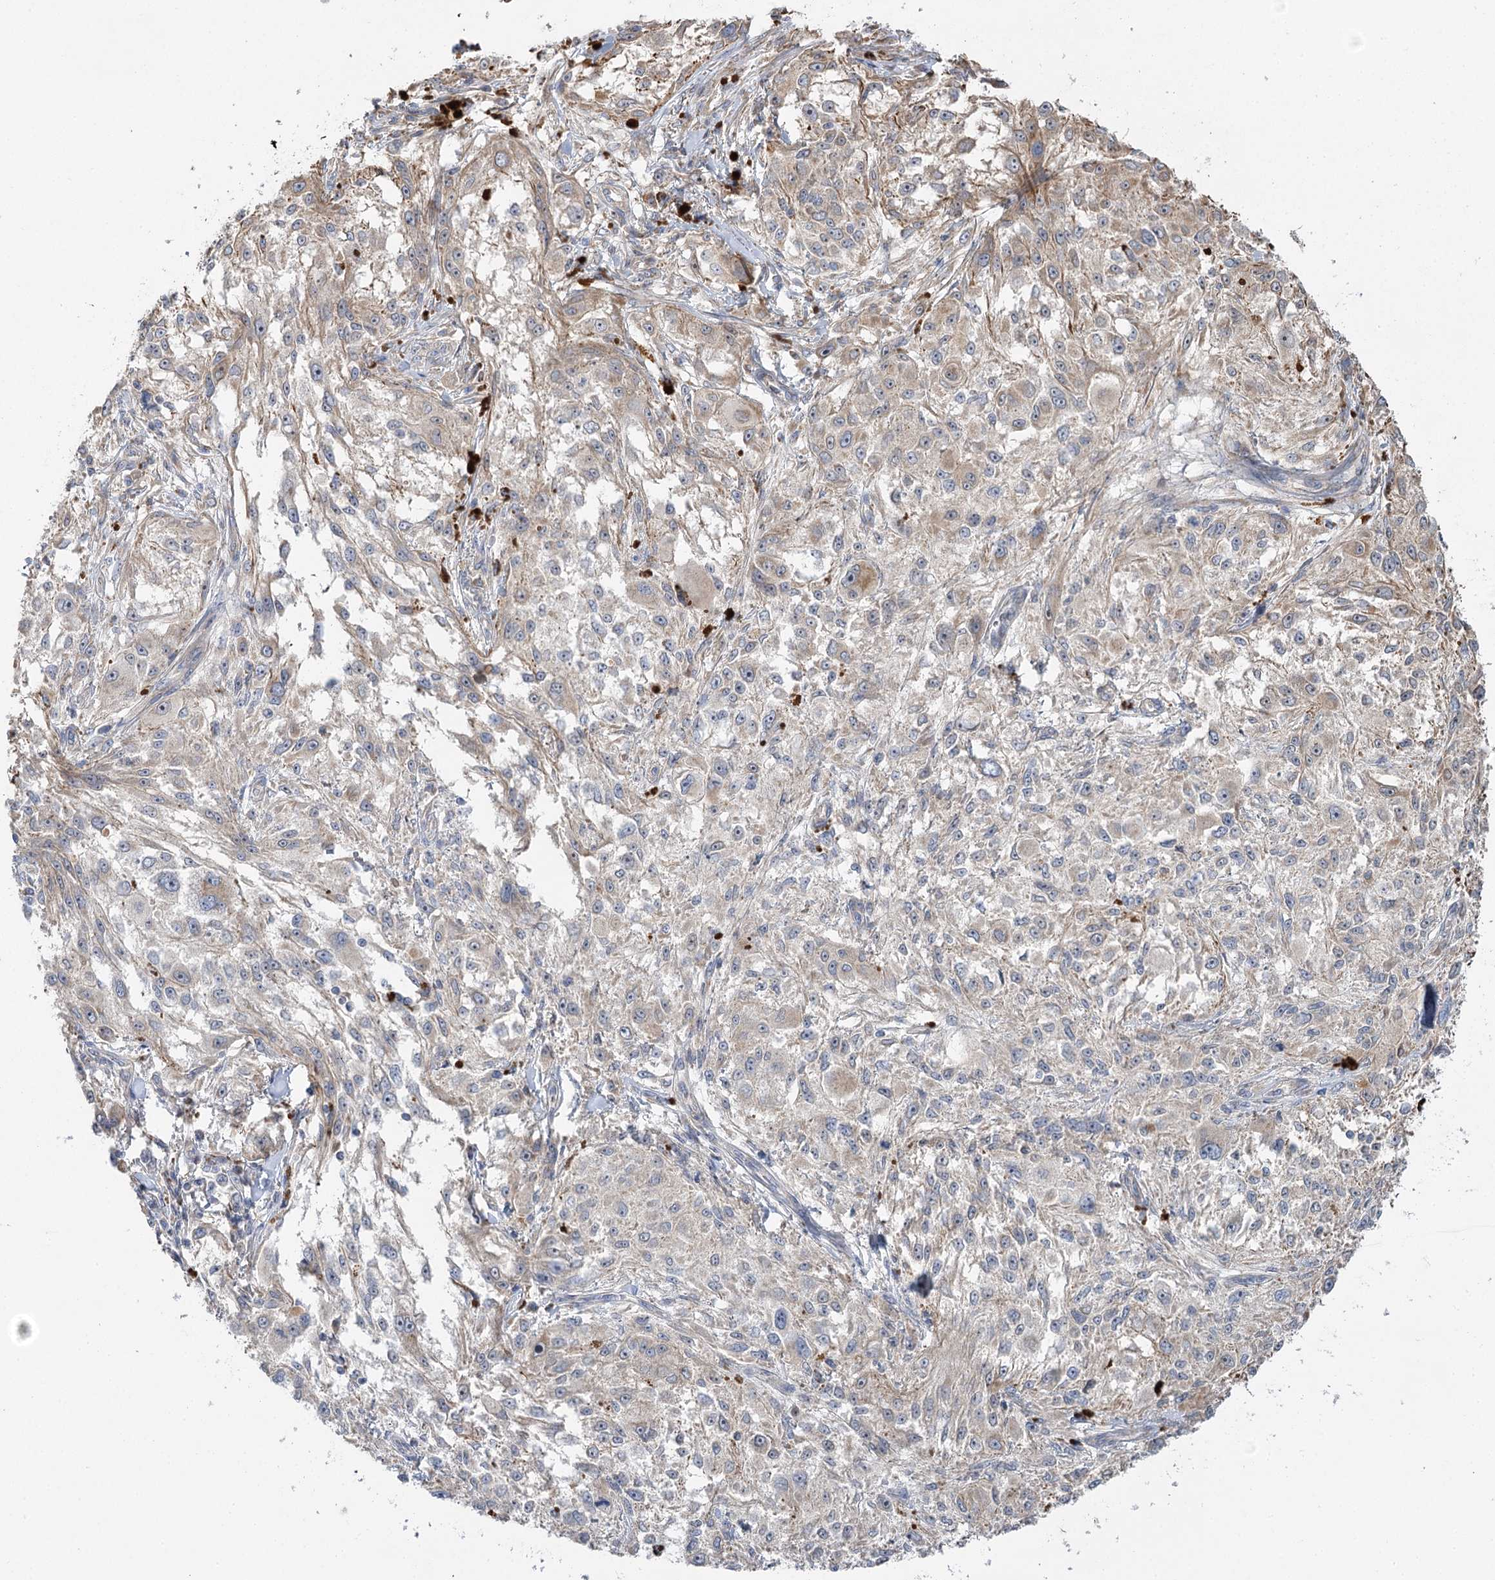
{"staining": {"intensity": "weak", "quantity": "<25%", "location": "cytoplasmic/membranous"}, "tissue": "melanoma", "cell_type": "Tumor cells", "image_type": "cancer", "snomed": [{"axis": "morphology", "description": "Necrosis, NOS"}, {"axis": "morphology", "description": "Malignant melanoma, NOS"}, {"axis": "topography", "description": "Skin"}], "caption": "Histopathology image shows no protein positivity in tumor cells of malignant melanoma tissue.", "gene": "KIAA0825", "patient": {"sex": "female", "age": 87}}